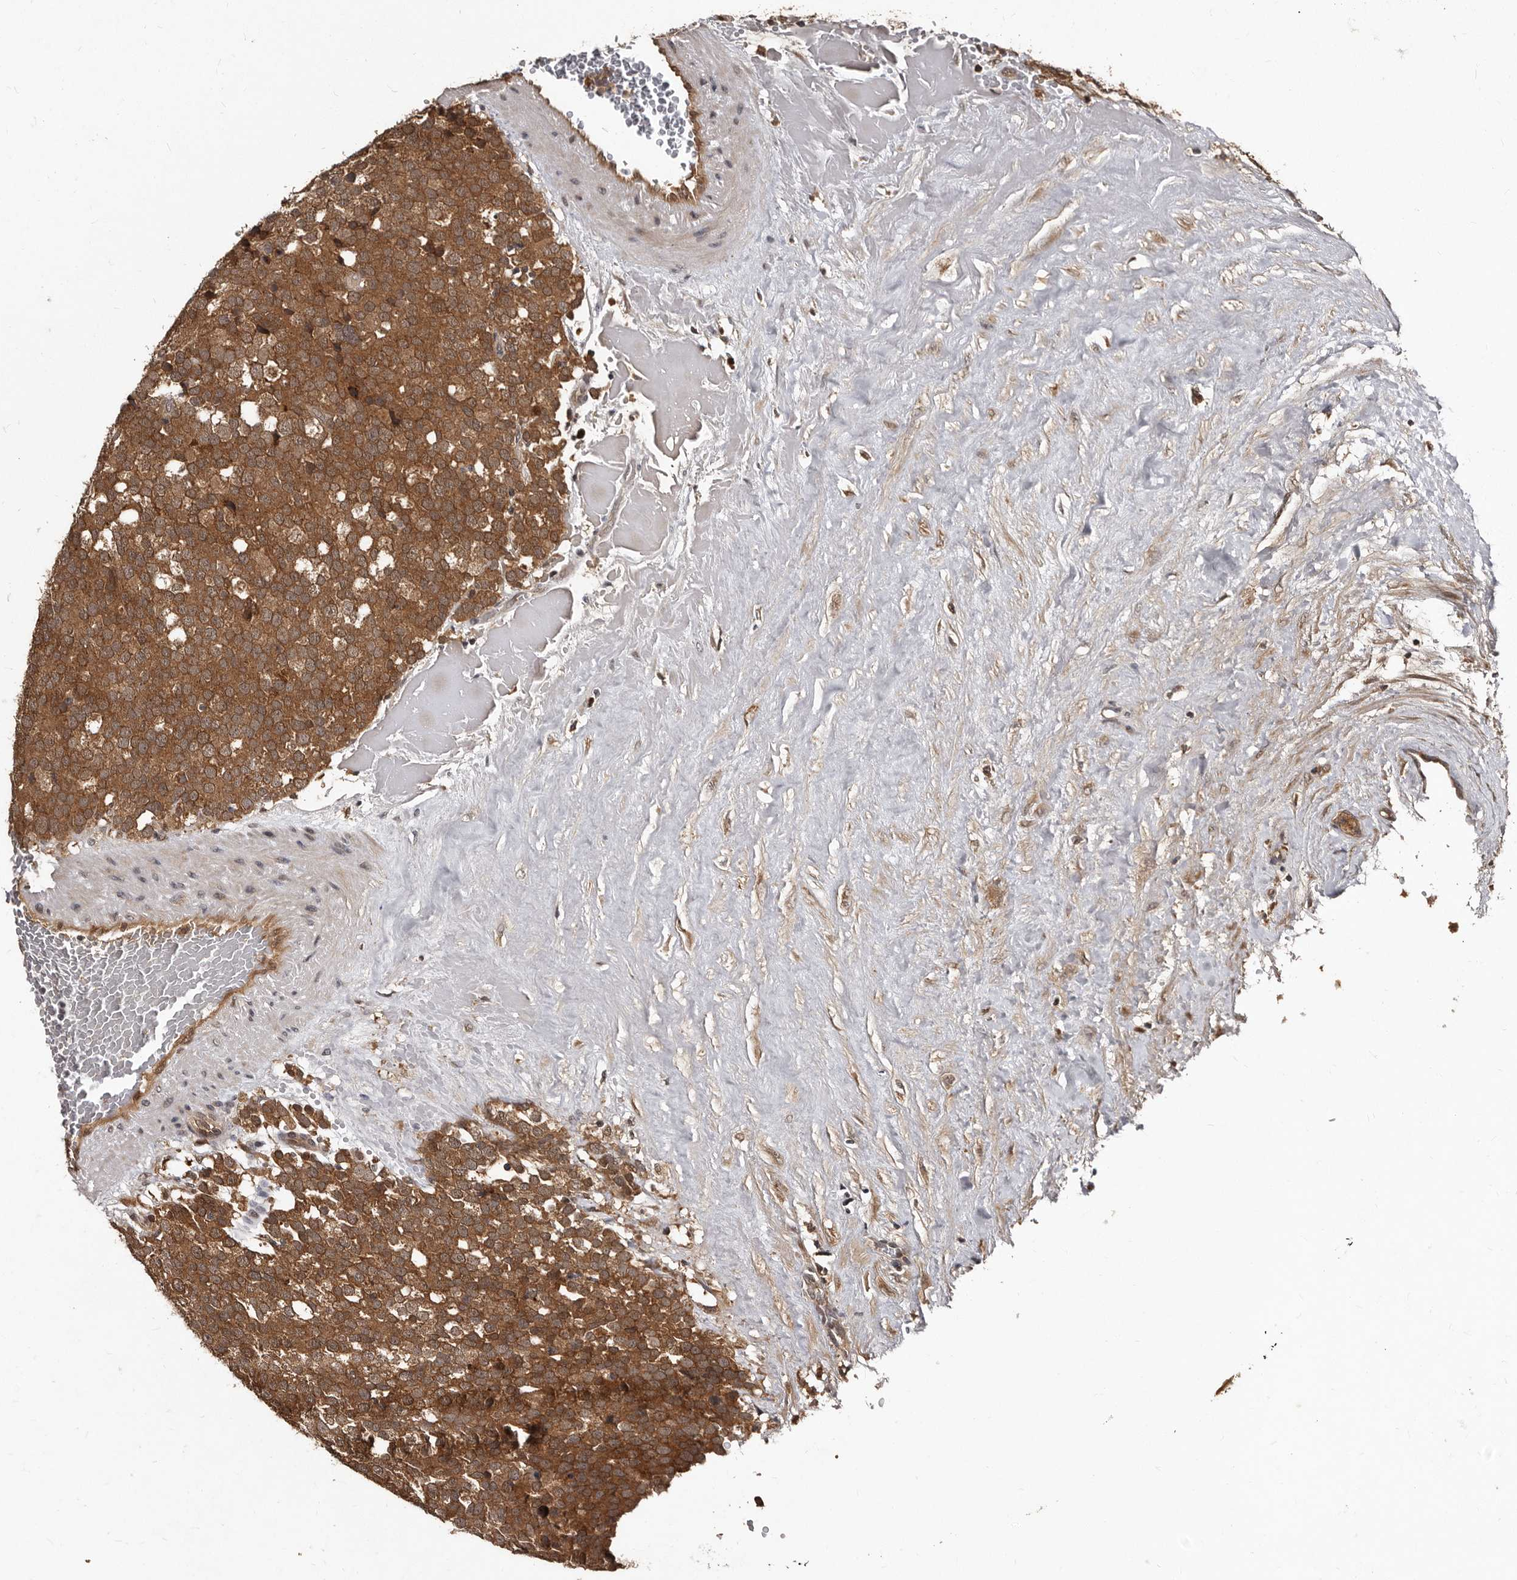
{"staining": {"intensity": "moderate", "quantity": ">75%", "location": "cytoplasmic/membranous"}, "tissue": "testis cancer", "cell_type": "Tumor cells", "image_type": "cancer", "snomed": [{"axis": "morphology", "description": "Seminoma, NOS"}, {"axis": "topography", "description": "Testis"}], "caption": "The immunohistochemical stain highlights moderate cytoplasmic/membranous staining in tumor cells of testis cancer (seminoma) tissue. The staining was performed using DAB (3,3'-diaminobenzidine) to visualize the protein expression in brown, while the nuclei were stained in blue with hematoxylin (Magnification: 20x).", "gene": "PMVK", "patient": {"sex": "male", "age": 71}}